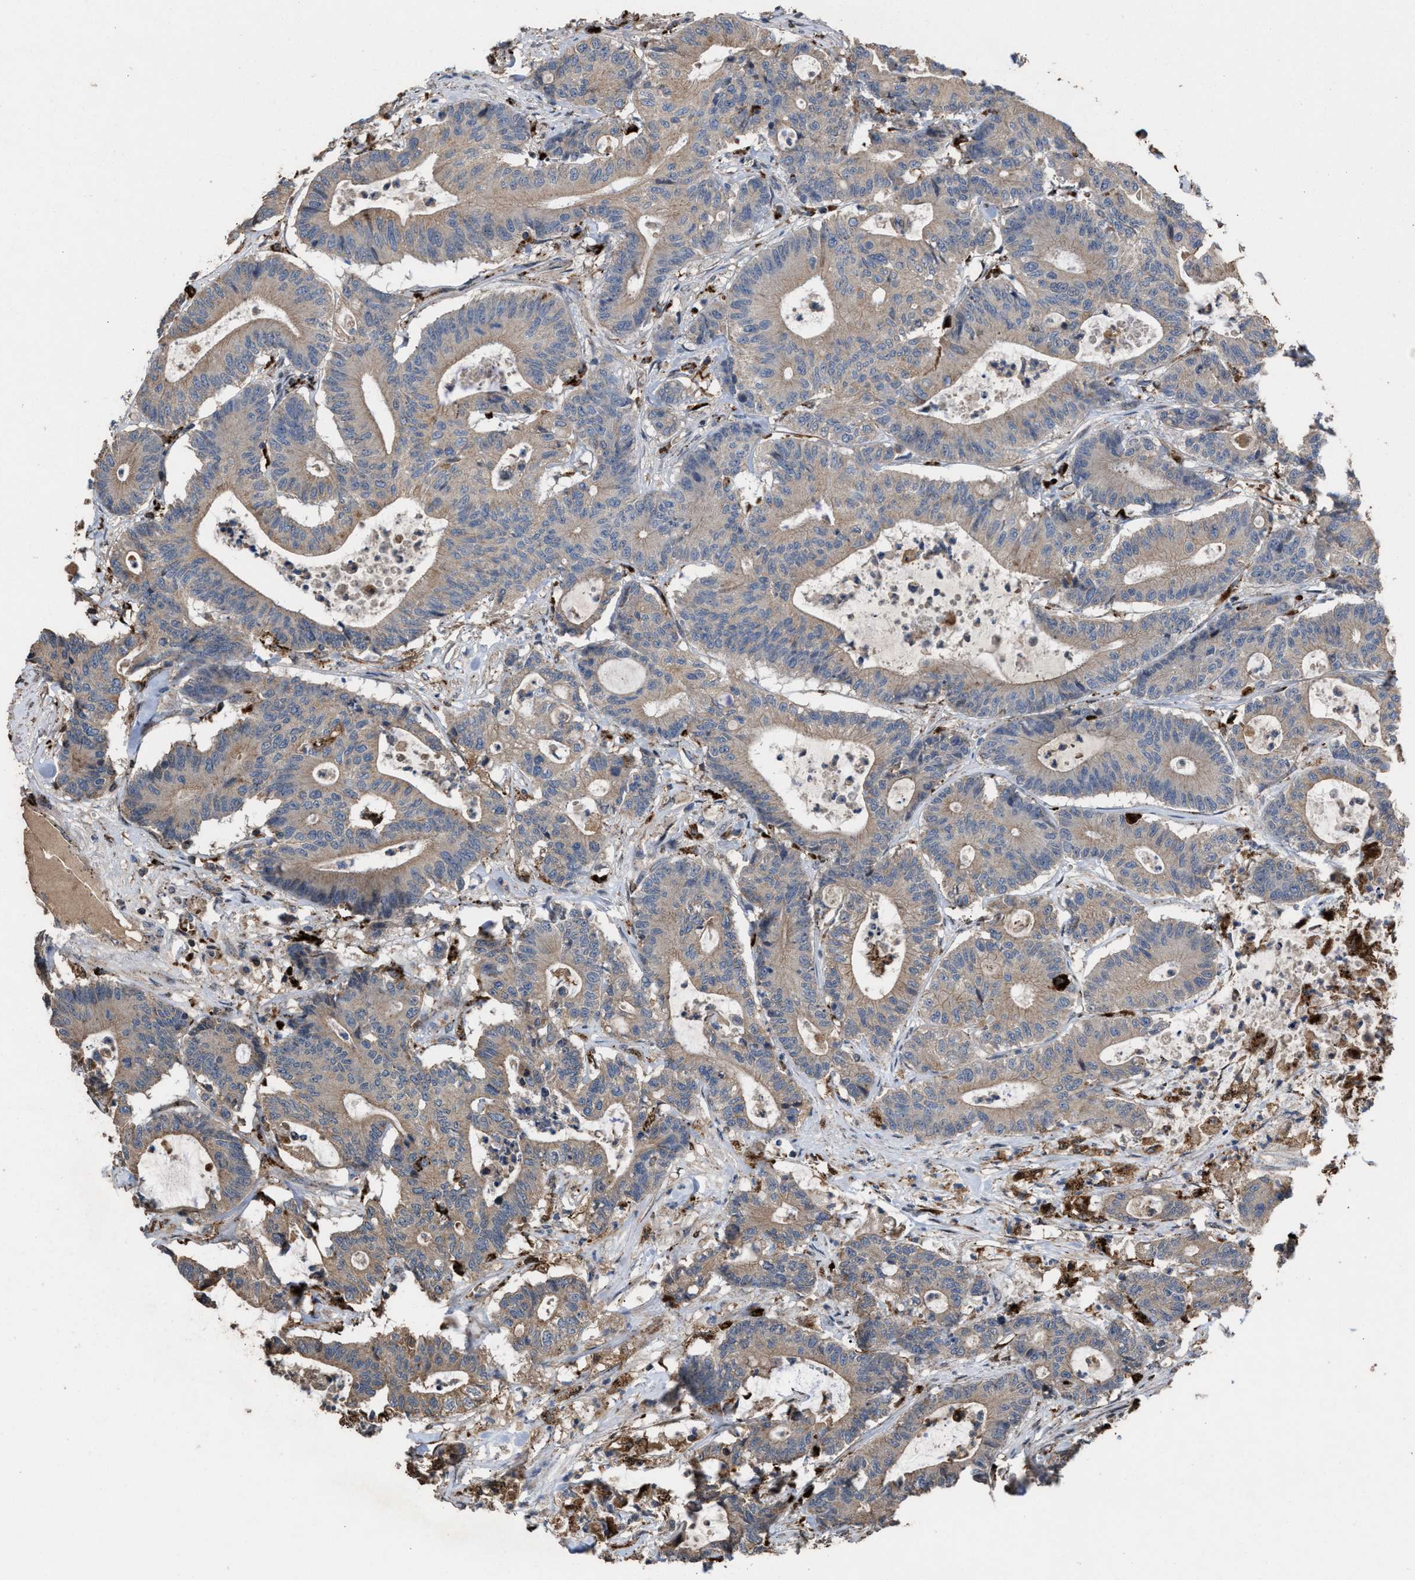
{"staining": {"intensity": "weak", "quantity": "25%-75%", "location": "cytoplasmic/membranous"}, "tissue": "colorectal cancer", "cell_type": "Tumor cells", "image_type": "cancer", "snomed": [{"axis": "morphology", "description": "Adenocarcinoma, NOS"}, {"axis": "topography", "description": "Colon"}], "caption": "Protein analysis of colorectal adenocarcinoma tissue displays weak cytoplasmic/membranous expression in about 25%-75% of tumor cells.", "gene": "ELMO3", "patient": {"sex": "female", "age": 84}}